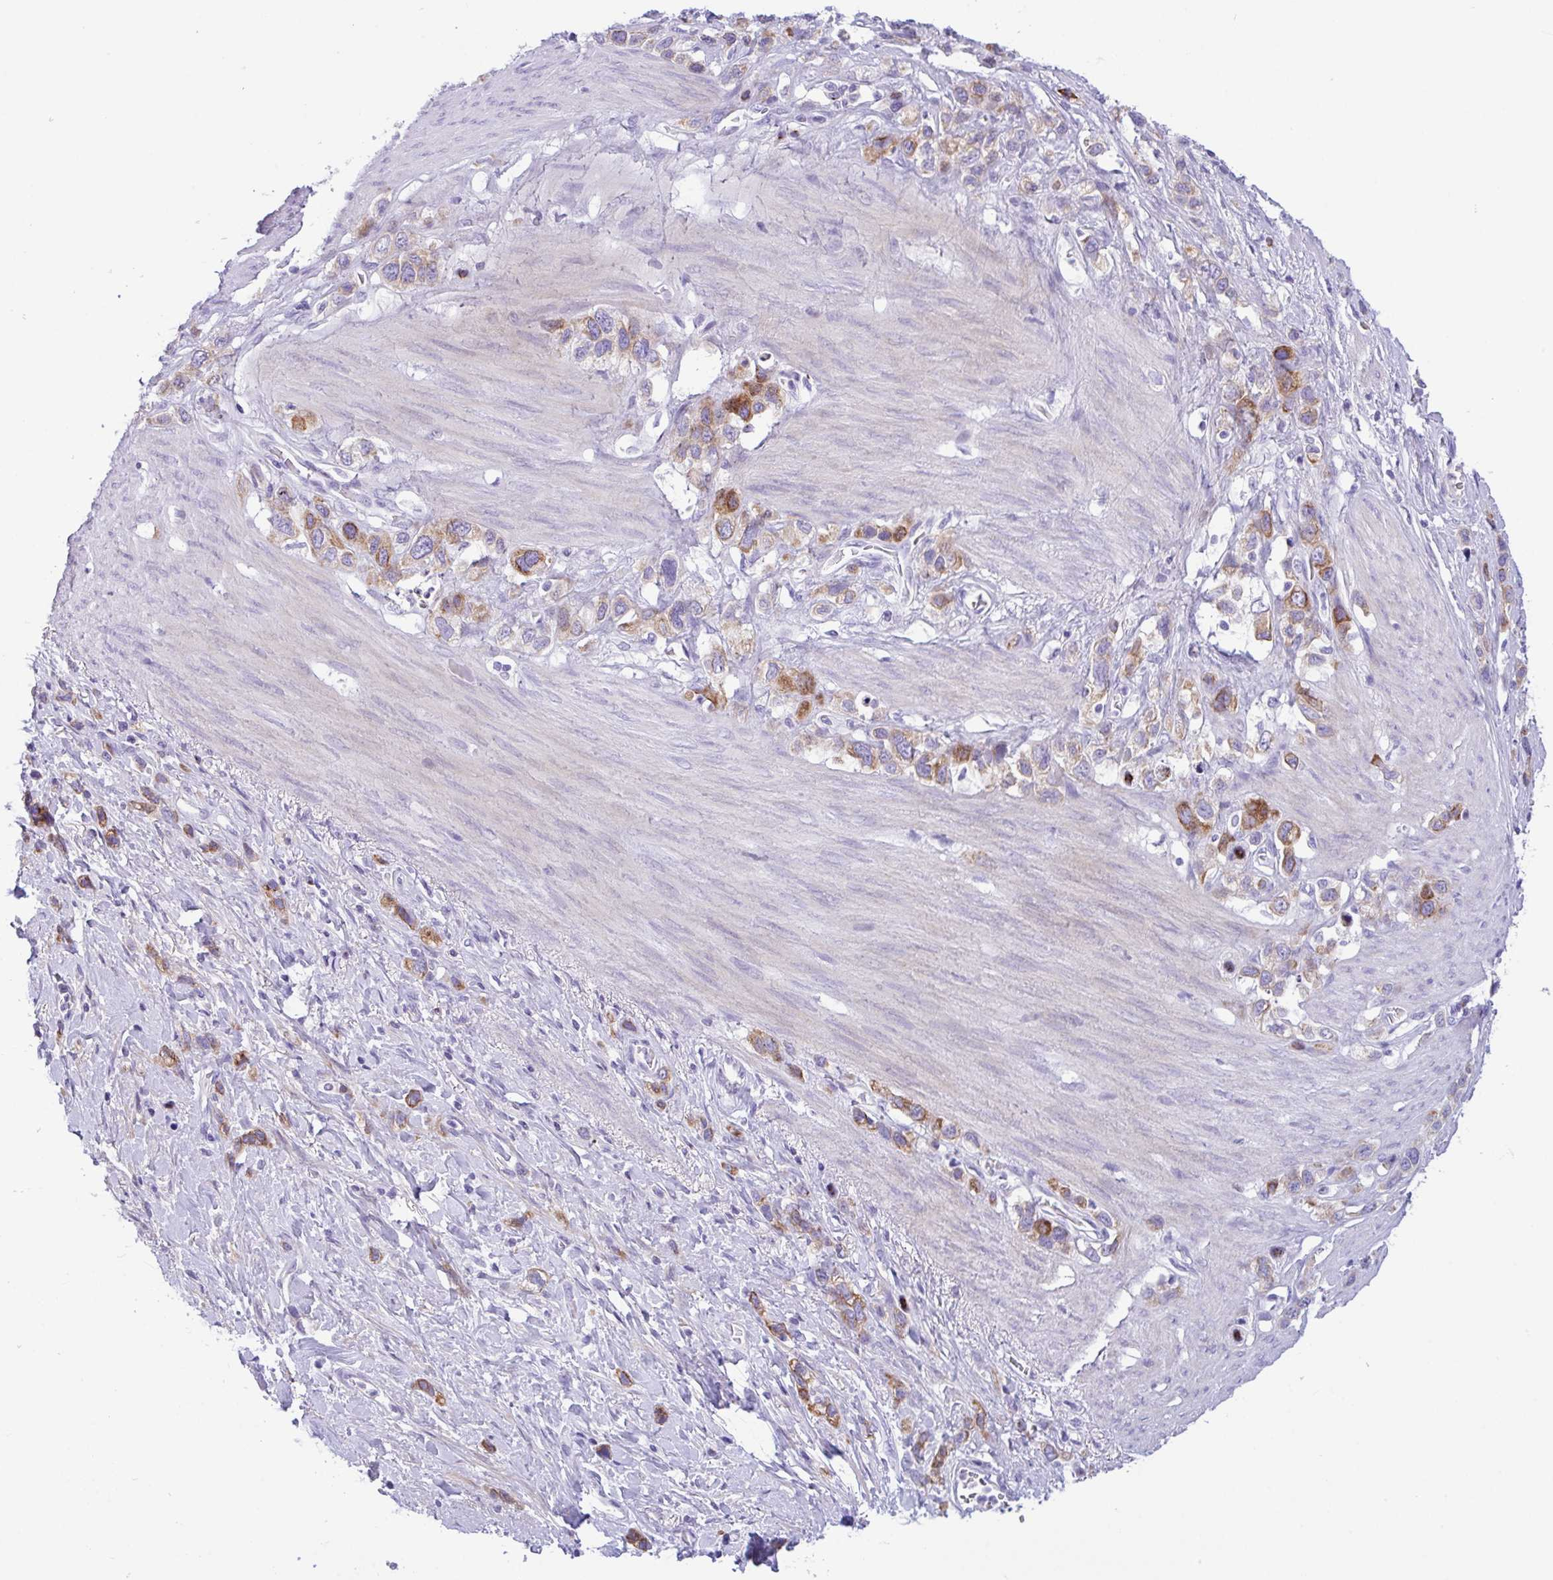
{"staining": {"intensity": "moderate", "quantity": "25%-75%", "location": "cytoplasmic/membranous"}, "tissue": "stomach cancer", "cell_type": "Tumor cells", "image_type": "cancer", "snomed": [{"axis": "morphology", "description": "Adenocarcinoma, NOS"}, {"axis": "topography", "description": "Stomach"}], "caption": "Stomach adenocarcinoma was stained to show a protein in brown. There is medium levels of moderate cytoplasmic/membranous expression in approximately 25%-75% of tumor cells.", "gene": "FBXL20", "patient": {"sex": "female", "age": 65}}